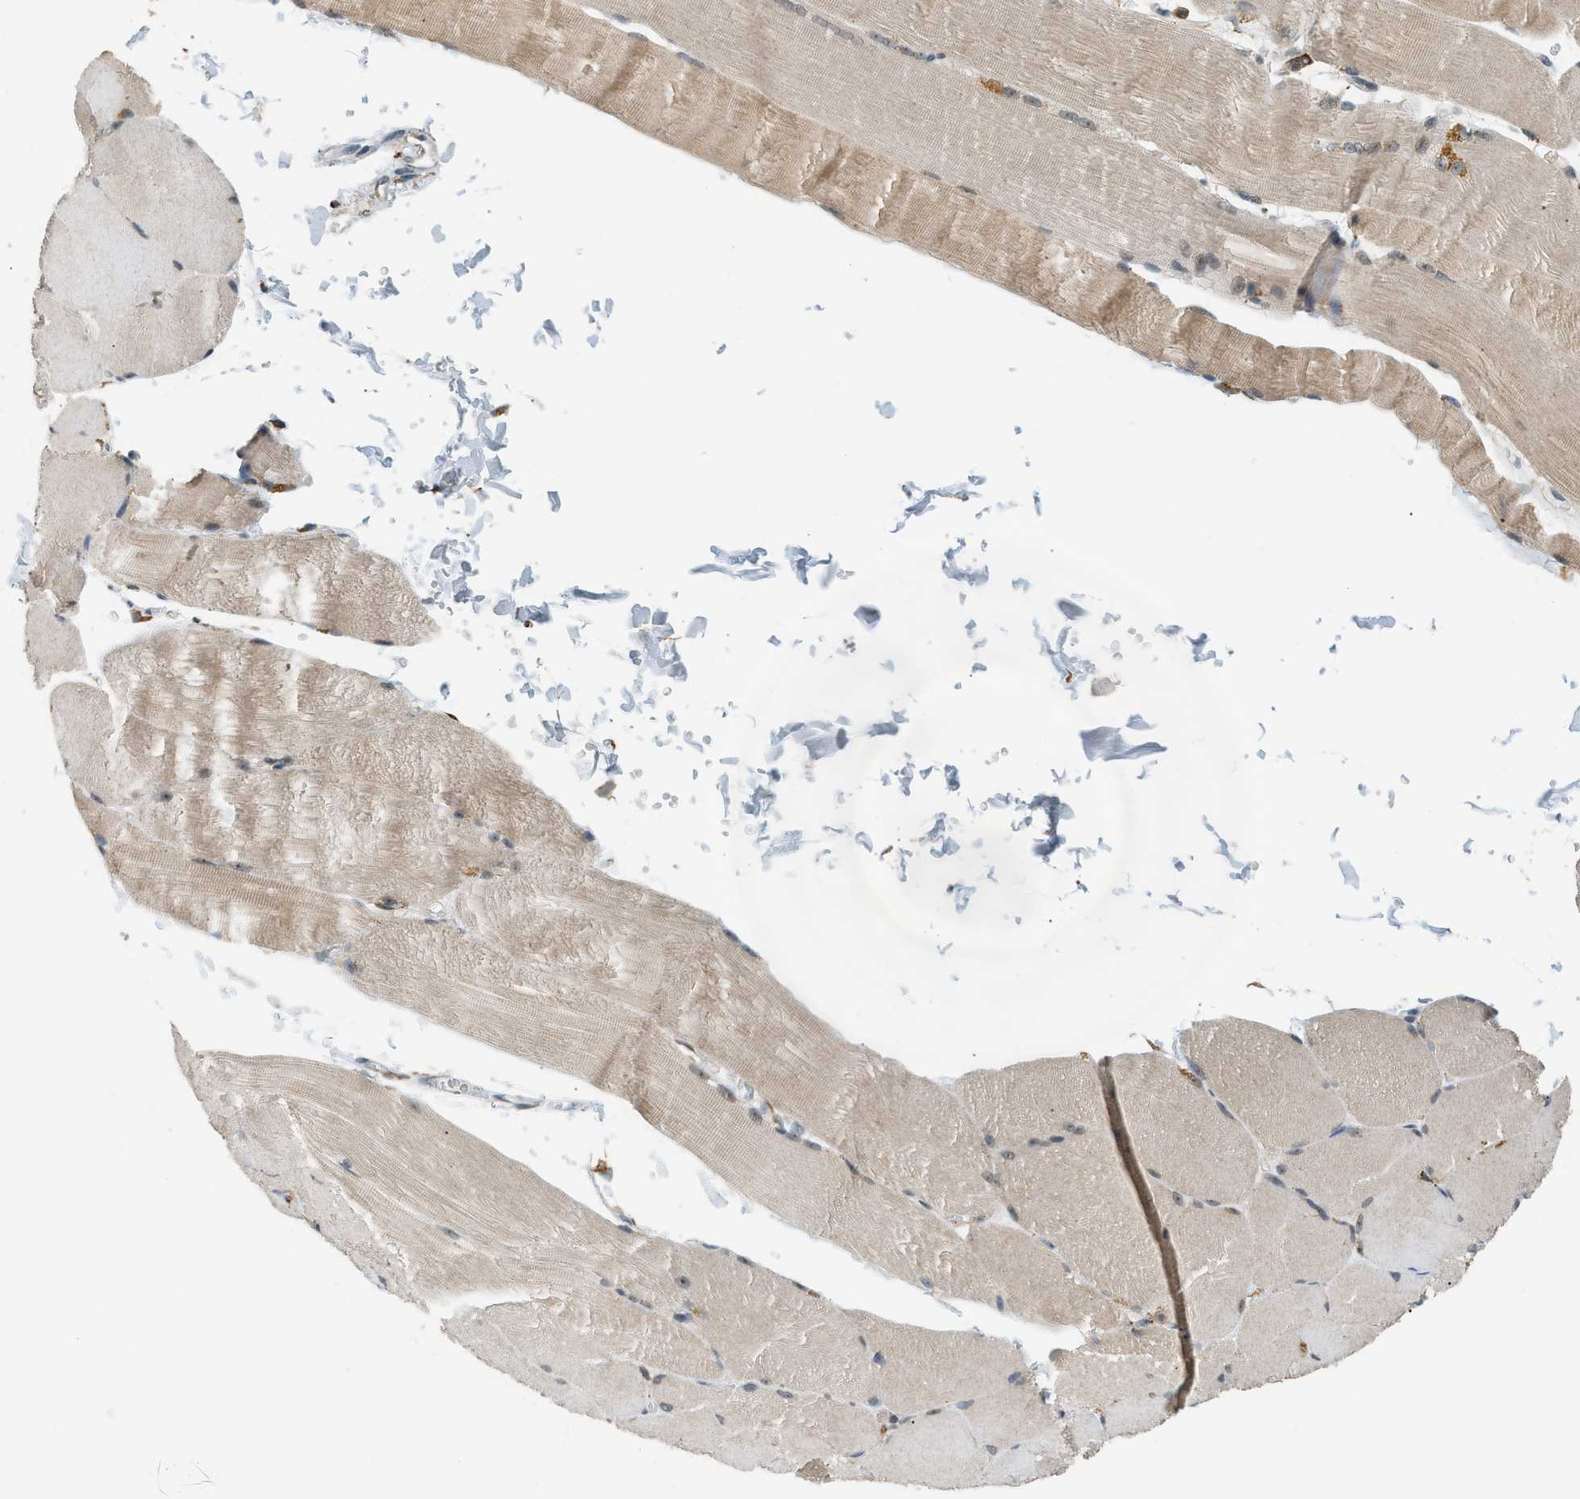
{"staining": {"intensity": "moderate", "quantity": "25%-75%", "location": "cytoplasmic/membranous"}, "tissue": "skeletal muscle", "cell_type": "Myocytes", "image_type": "normal", "snomed": [{"axis": "morphology", "description": "Normal tissue, NOS"}, {"axis": "topography", "description": "Skin"}, {"axis": "topography", "description": "Skeletal muscle"}], "caption": "Skeletal muscle stained for a protein reveals moderate cytoplasmic/membranous positivity in myocytes.", "gene": "SEMA4D", "patient": {"sex": "male", "age": 83}}